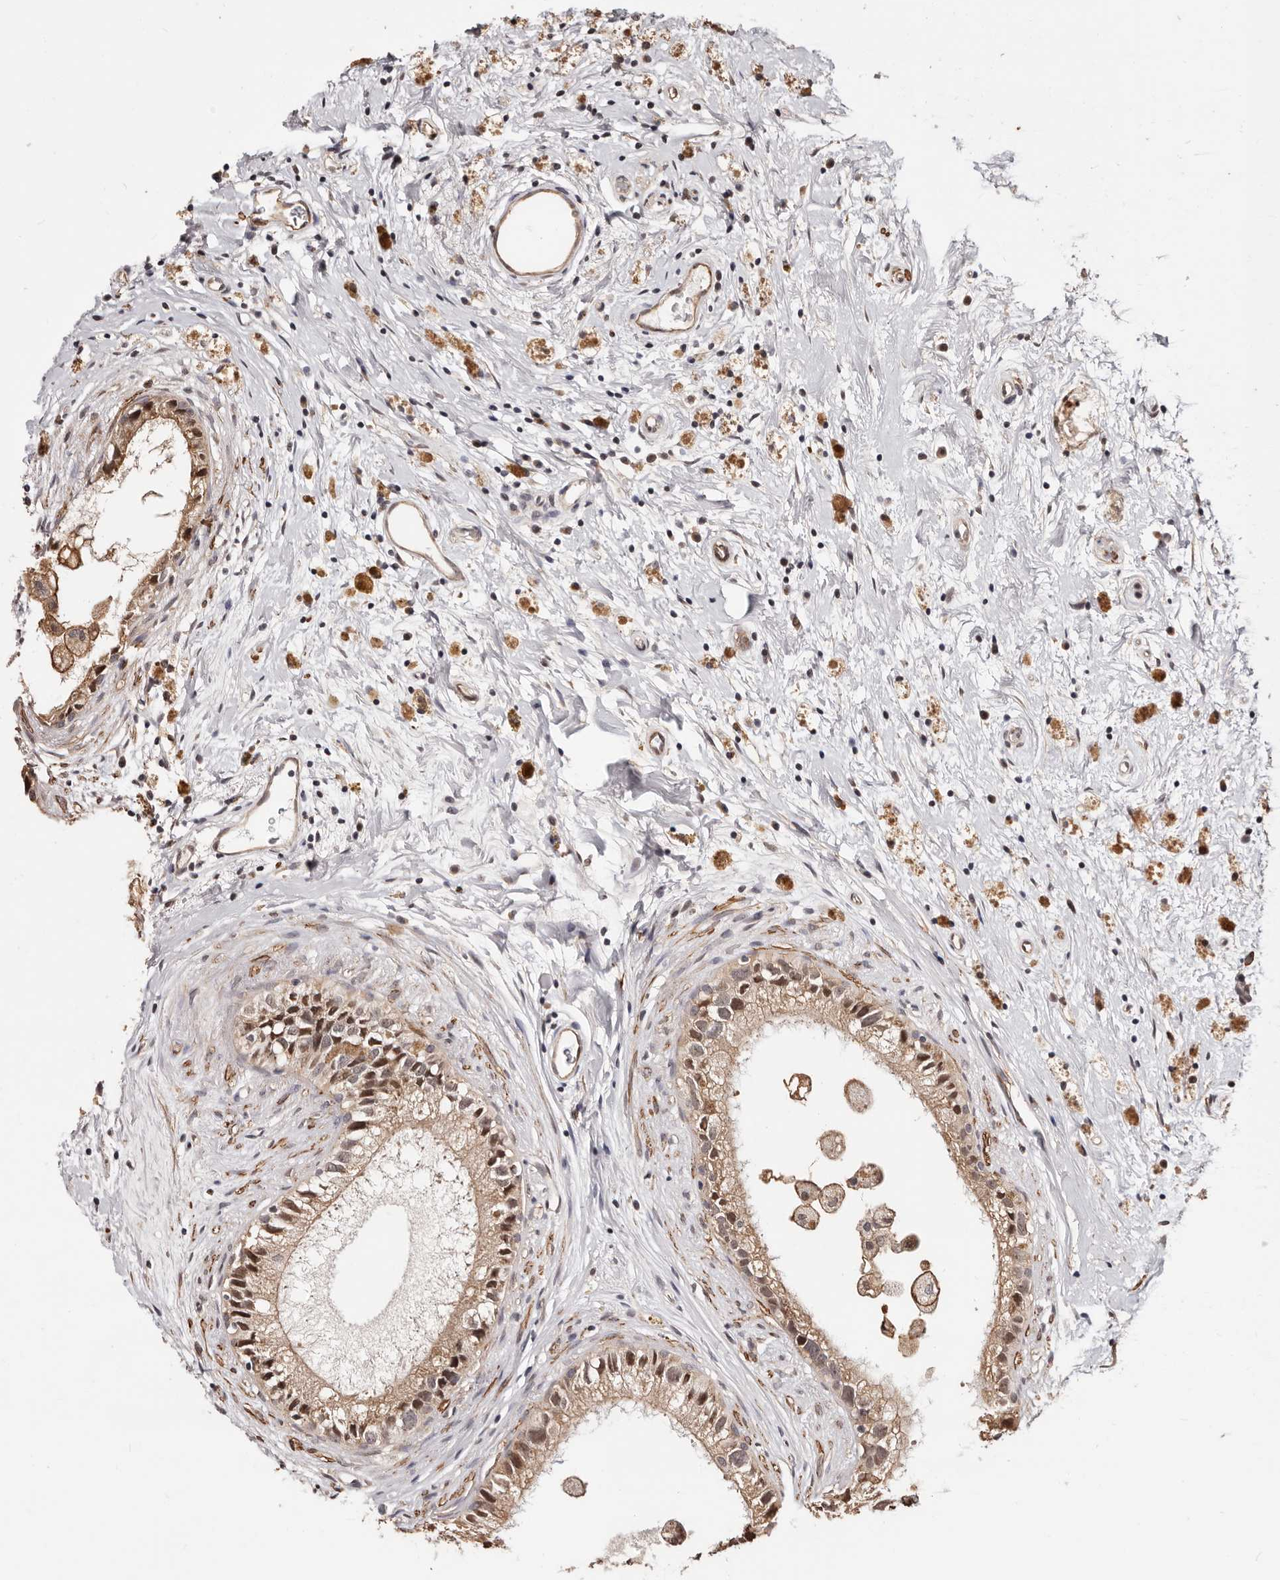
{"staining": {"intensity": "moderate", "quantity": ">75%", "location": "cytoplasmic/membranous,nuclear"}, "tissue": "epididymis", "cell_type": "Glandular cells", "image_type": "normal", "snomed": [{"axis": "morphology", "description": "Normal tissue, NOS"}, {"axis": "topography", "description": "Epididymis"}], "caption": "DAB immunohistochemical staining of normal human epididymis reveals moderate cytoplasmic/membranous,nuclear protein positivity in approximately >75% of glandular cells.", "gene": "TRIP13", "patient": {"sex": "male", "age": 80}}